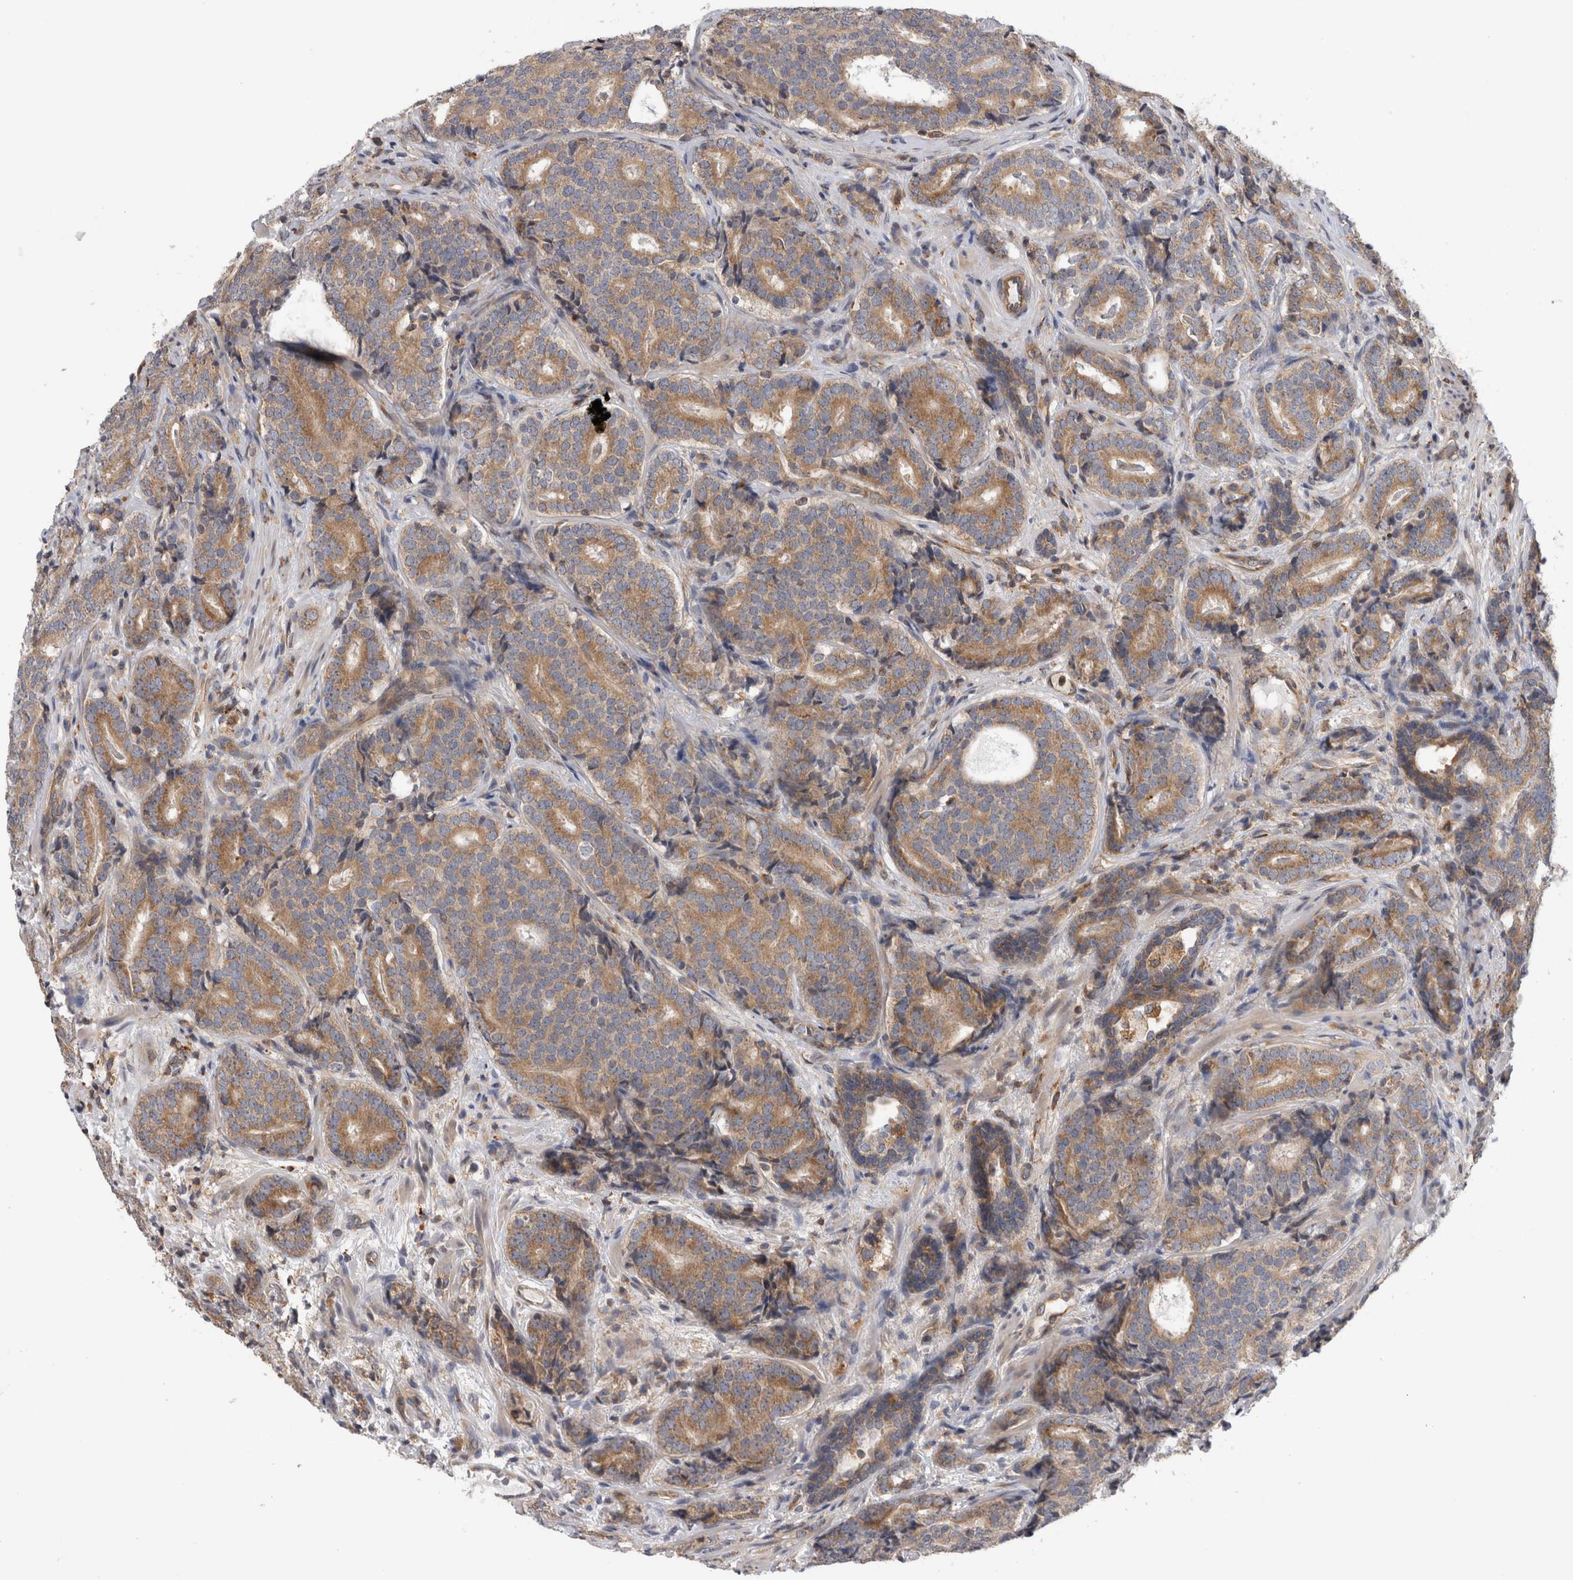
{"staining": {"intensity": "moderate", "quantity": ">75%", "location": "cytoplasmic/membranous"}, "tissue": "prostate cancer", "cell_type": "Tumor cells", "image_type": "cancer", "snomed": [{"axis": "morphology", "description": "Adenocarcinoma, High grade"}, {"axis": "topography", "description": "Prostate"}], "caption": "Immunohistochemistry photomicrograph of neoplastic tissue: human prostate adenocarcinoma (high-grade) stained using IHC exhibits medium levels of moderate protein expression localized specifically in the cytoplasmic/membranous of tumor cells, appearing as a cytoplasmic/membranous brown color.", "gene": "GRIK2", "patient": {"sex": "male", "age": 56}}